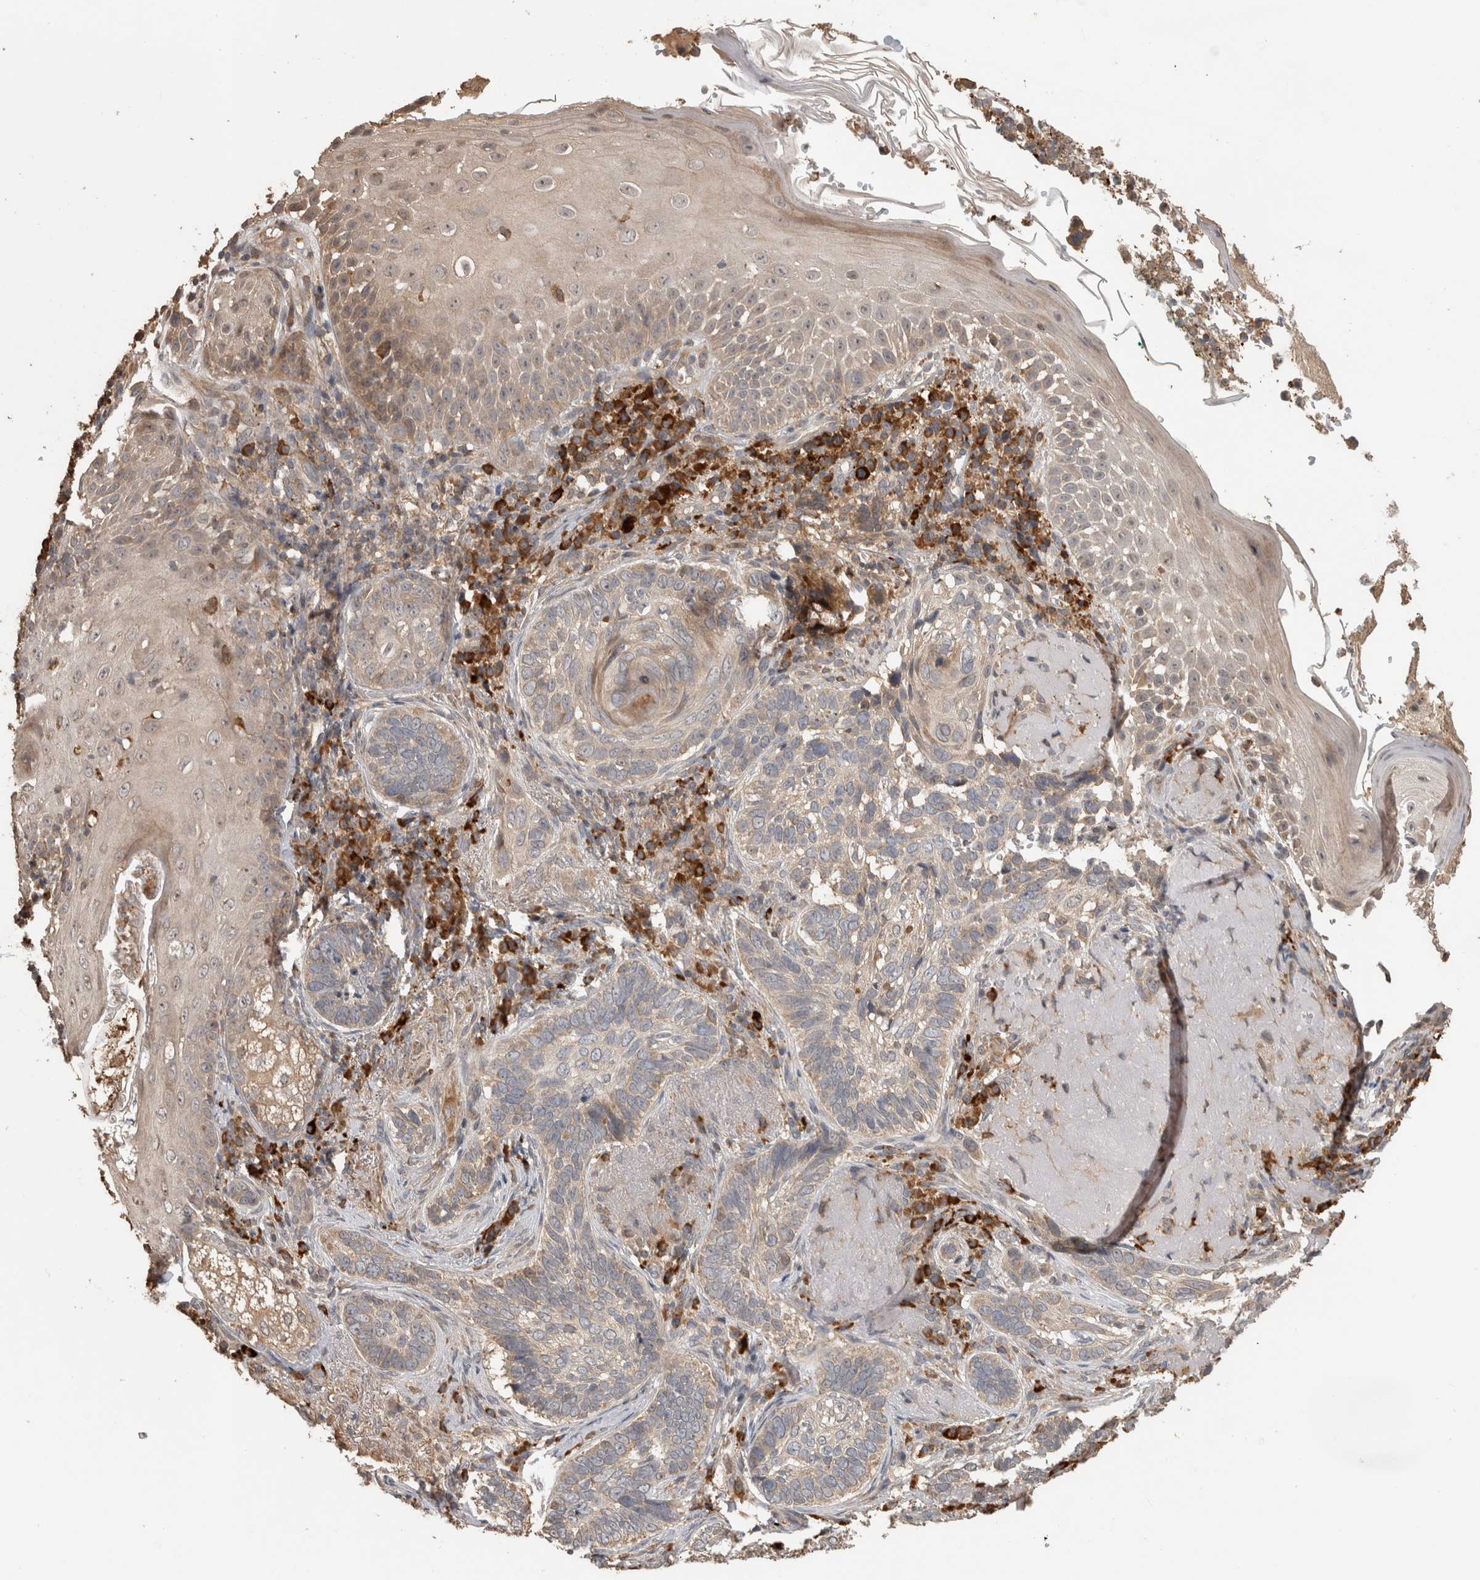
{"staining": {"intensity": "weak", "quantity": "<25%", "location": "cytoplasmic/membranous"}, "tissue": "skin cancer", "cell_type": "Tumor cells", "image_type": "cancer", "snomed": [{"axis": "morphology", "description": "Basal cell carcinoma"}, {"axis": "topography", "description": "Skin"}], "caption": "Skin cancer was stained to show a protein in brown. There is no significant positivity in tumor cells. Nuclei are stained in blue.", "gene": "TBCE", "patient": {"sex": "female", "age": 89}}